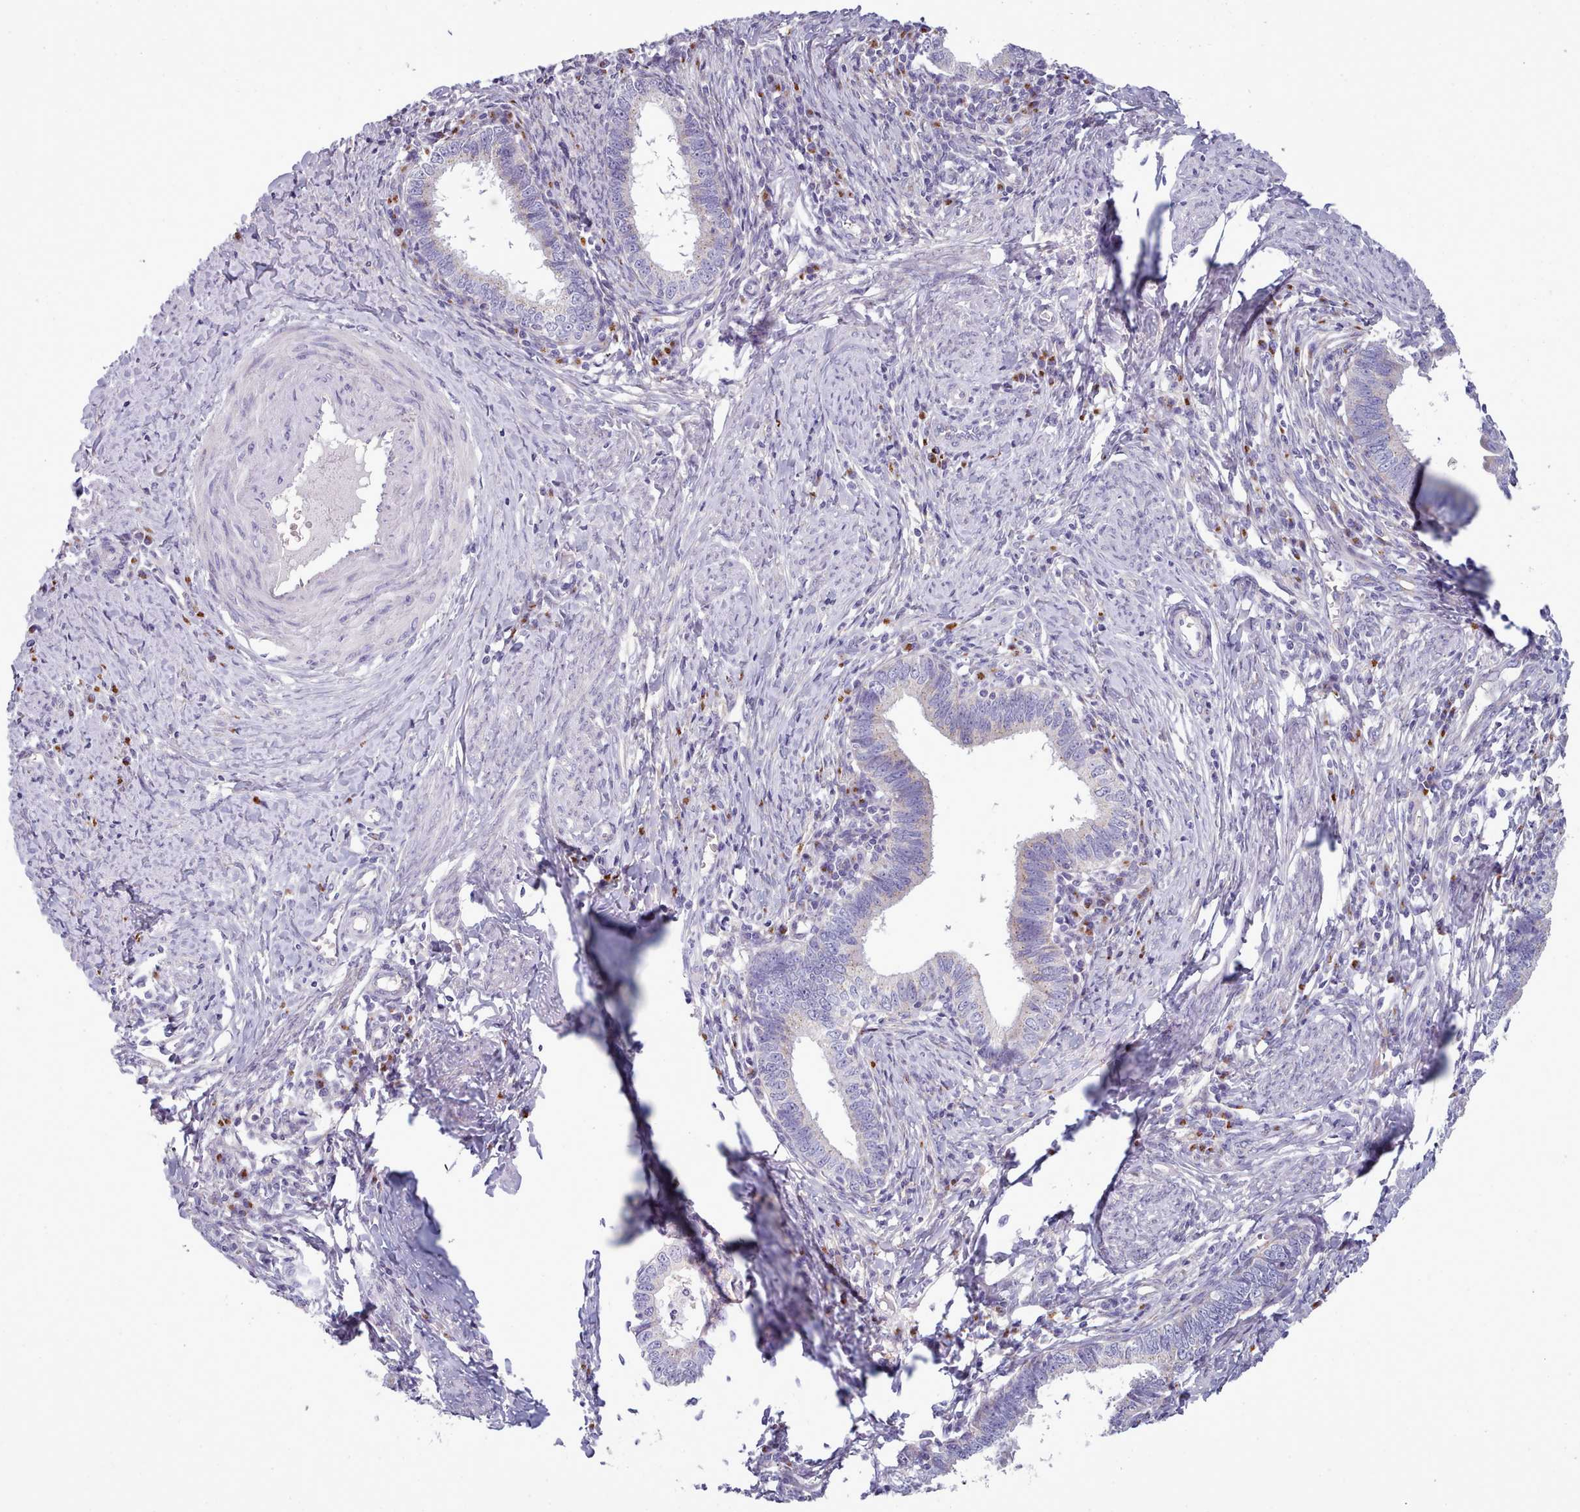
{"staining": {"intensity": "negative", "quantity": "none", "location": "none"}, "tissue": "cervical cancer", "cell_type": "Tumor cells", "image_type": "cancer", "snomed": [{"axis": "morphology", "description": "Adenocarcinoma, NOS"}, {"axis": "topography", "description": "Cervix"}], "caption": "Human adenocarcinoma (cervical) stained for a protein using immunohistochemistry (IHC) reveals no expression in tumor cells.", "gene": "MYRFL", "patient": {"sex": "female", "age": 36}}